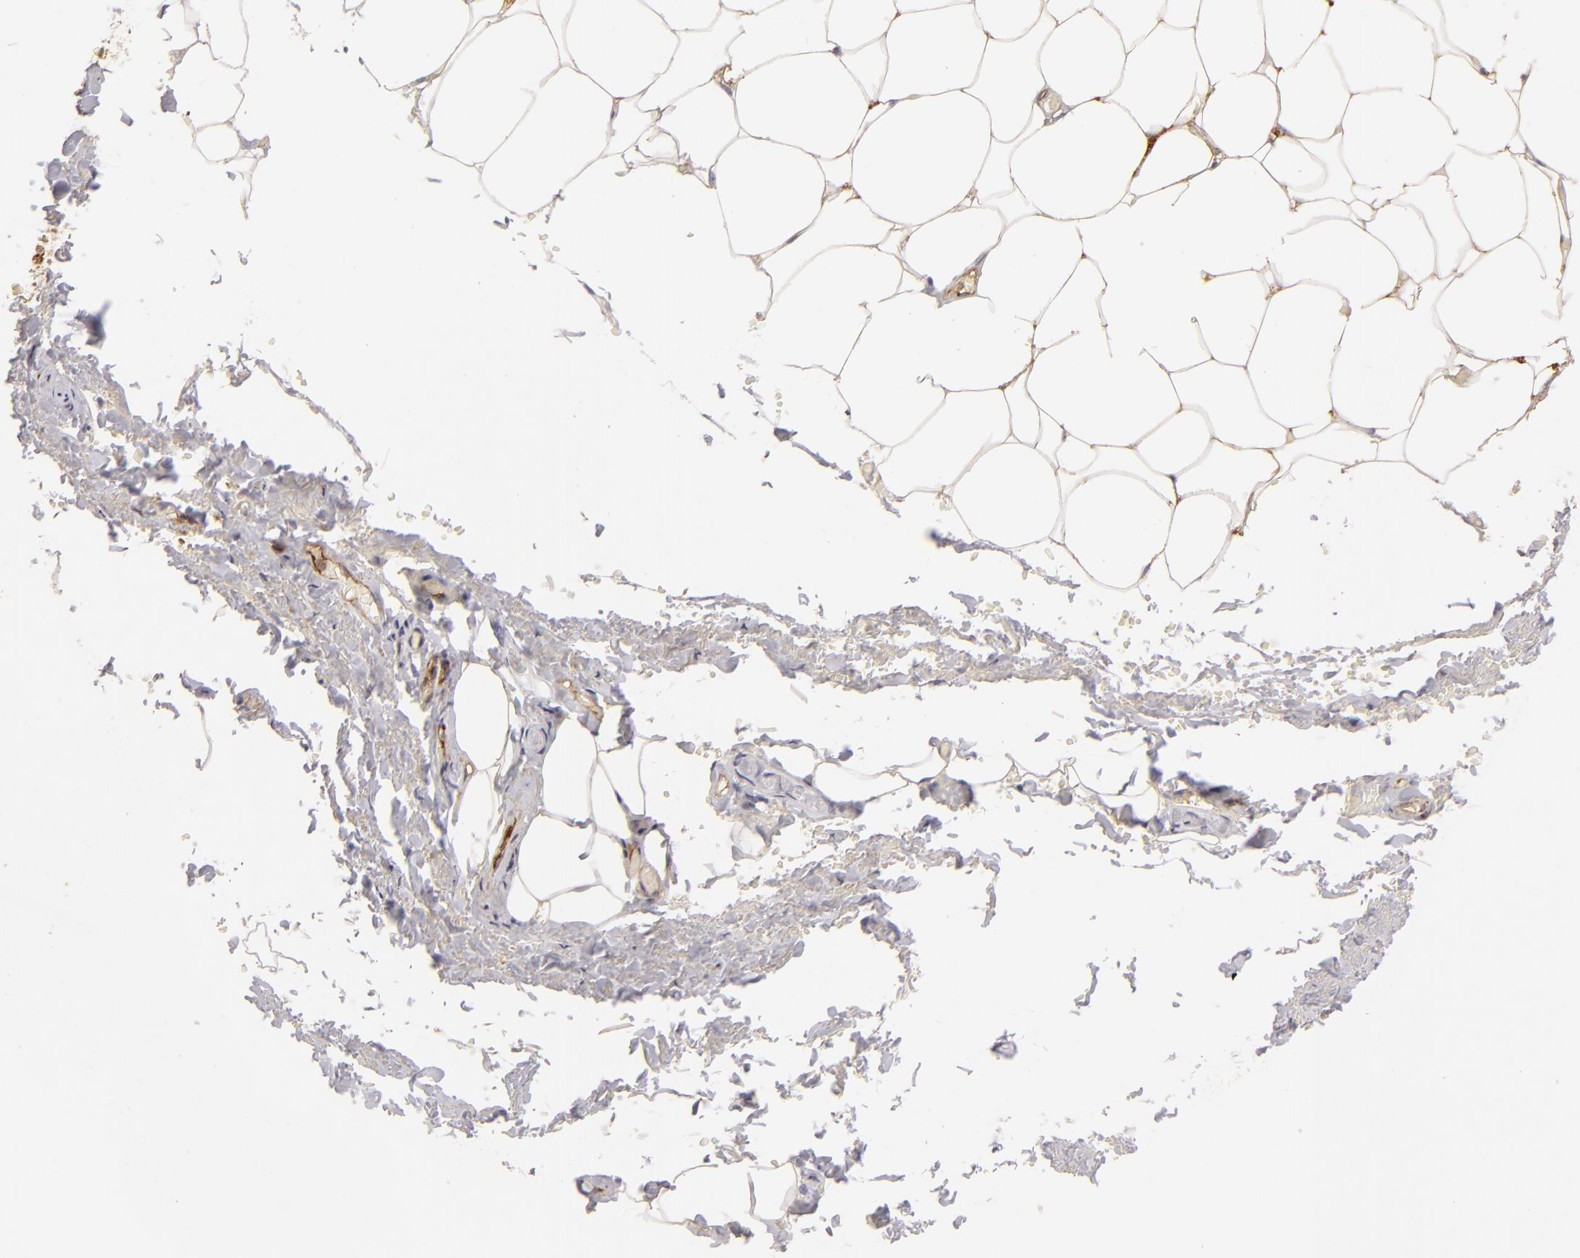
{"staining": {"intensity": "moderate", "quantity": ">75%", "location": "cytoplasmic/membranous"}, "tissue": "adipose tissue", "cell_type": "Adipocytes", "image_type": "normal", "snomed": [{"axis": "morphology", "description": "Normal tissue, NOS"}, {"axis": "topography", "description": "Soft tissue"}, {"axis": "topography", "description": "Peripheral nerve tissue"}], "caption": "This image exhibits benign adipose tissue stained with IHC to label a protein in brown. The cytoplasmic/membranous of adipocytes show moderate positivity for the protein. Nuclei are counter-stained blue.", "gene": "MCAM", "patient": {"sex": "female", "age": 68}}